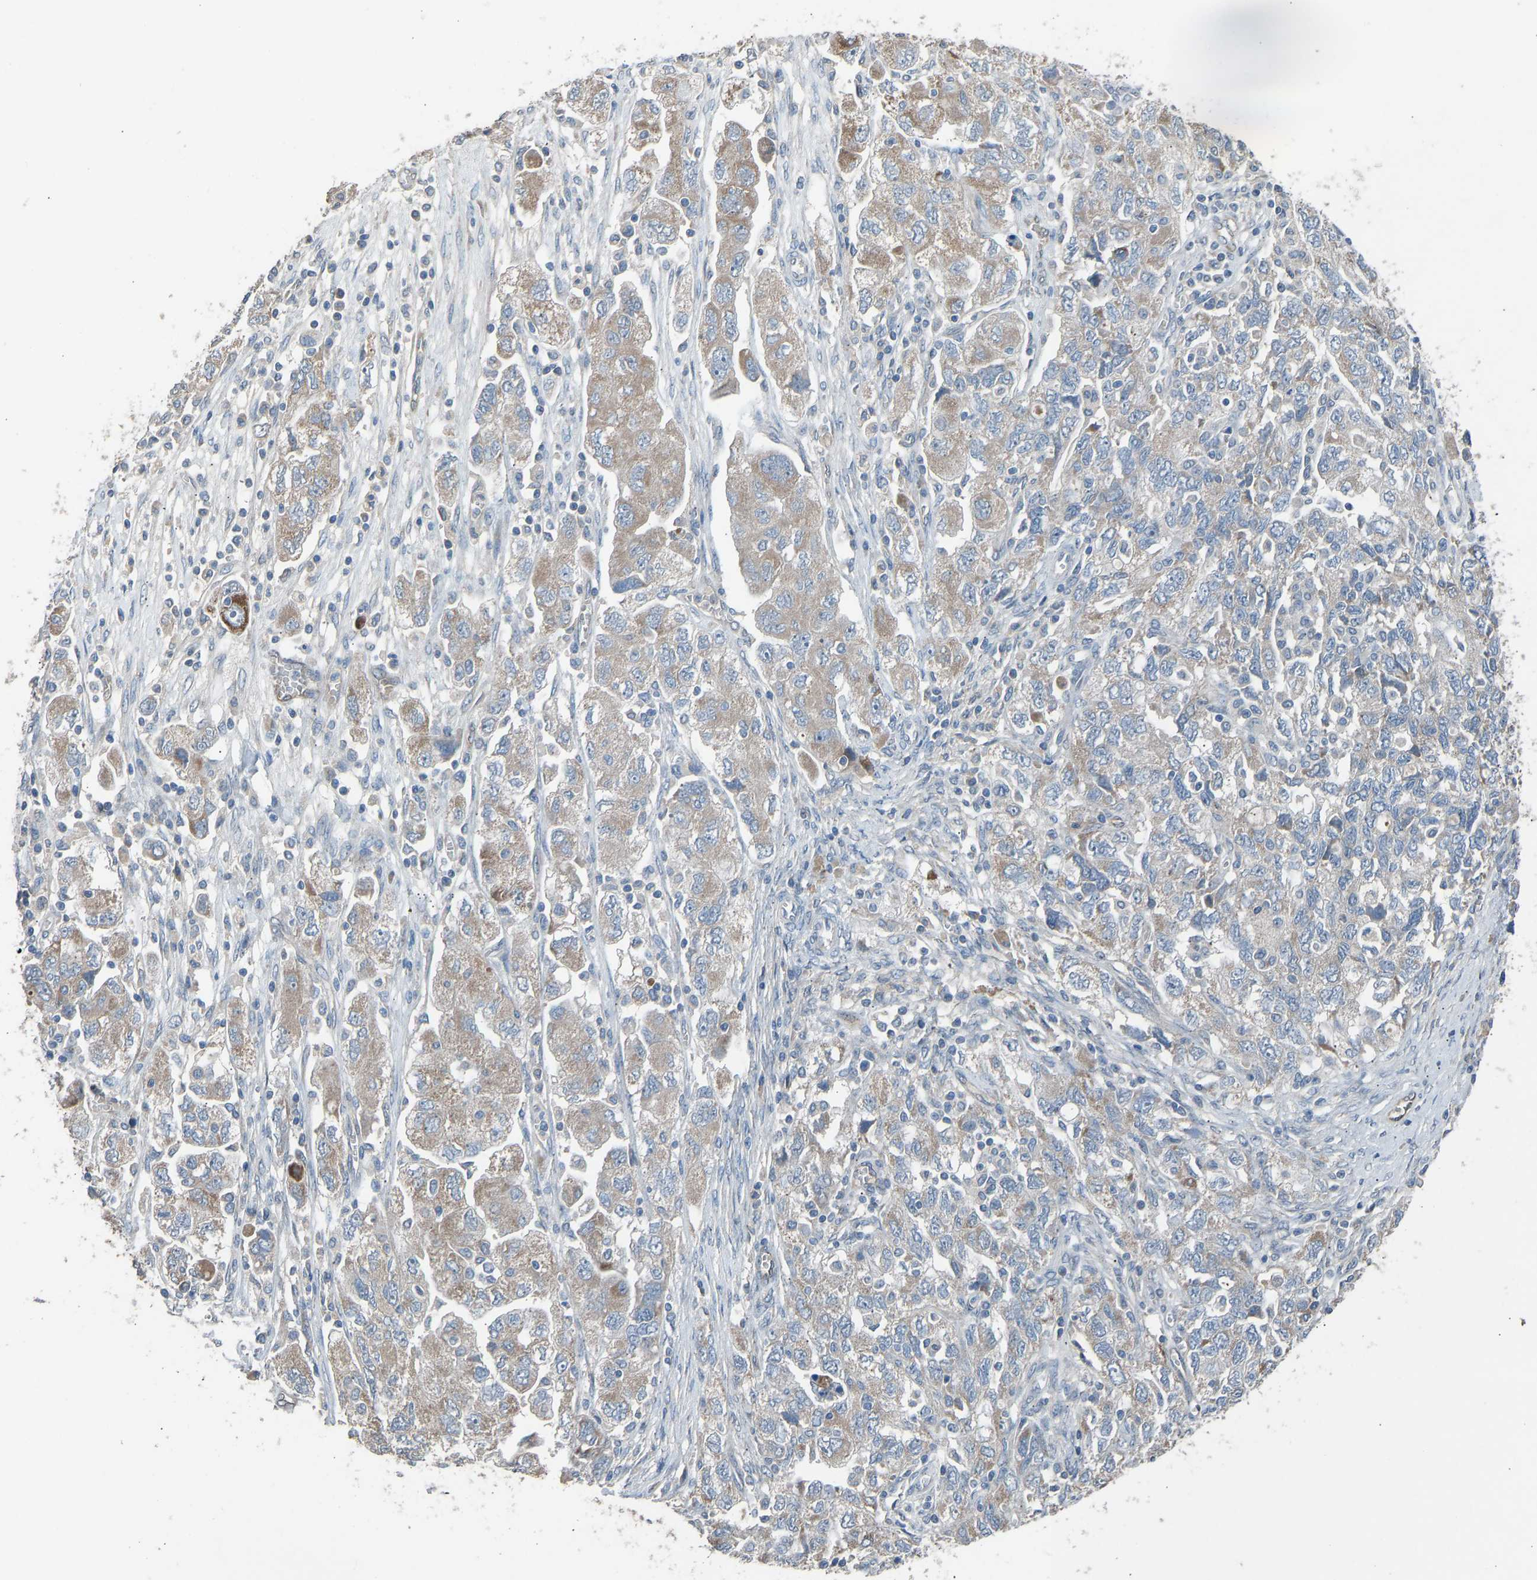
{"staining": {"intensity": "weak", "quantity": ">75%", "location": "cytoplasmic/membranous"}, "tissue": "ovarian cancer", "cell_type": "Tumor cells", "image_type": "cancer", "snomed": [{"axis": "morphology", "description": "Carcinoma, NOS"}, {"axis": "morphology", "description": "Cystadenocarcinoma, serous, NOS"}, {"axis": "topography", "description": "Ovary"}], "caption": "Immunohistochemical staining of human ovarian cancer (carcinoma) demonstrates low levels of weak cytoplasmic/membranous positivity in approximately >75% of tumor cells. (brown staining indicates protein expression, while blue staining denotes nuclei).", "gene": "TGFBR3", "patient": {"sex": "female", "age": 69}}